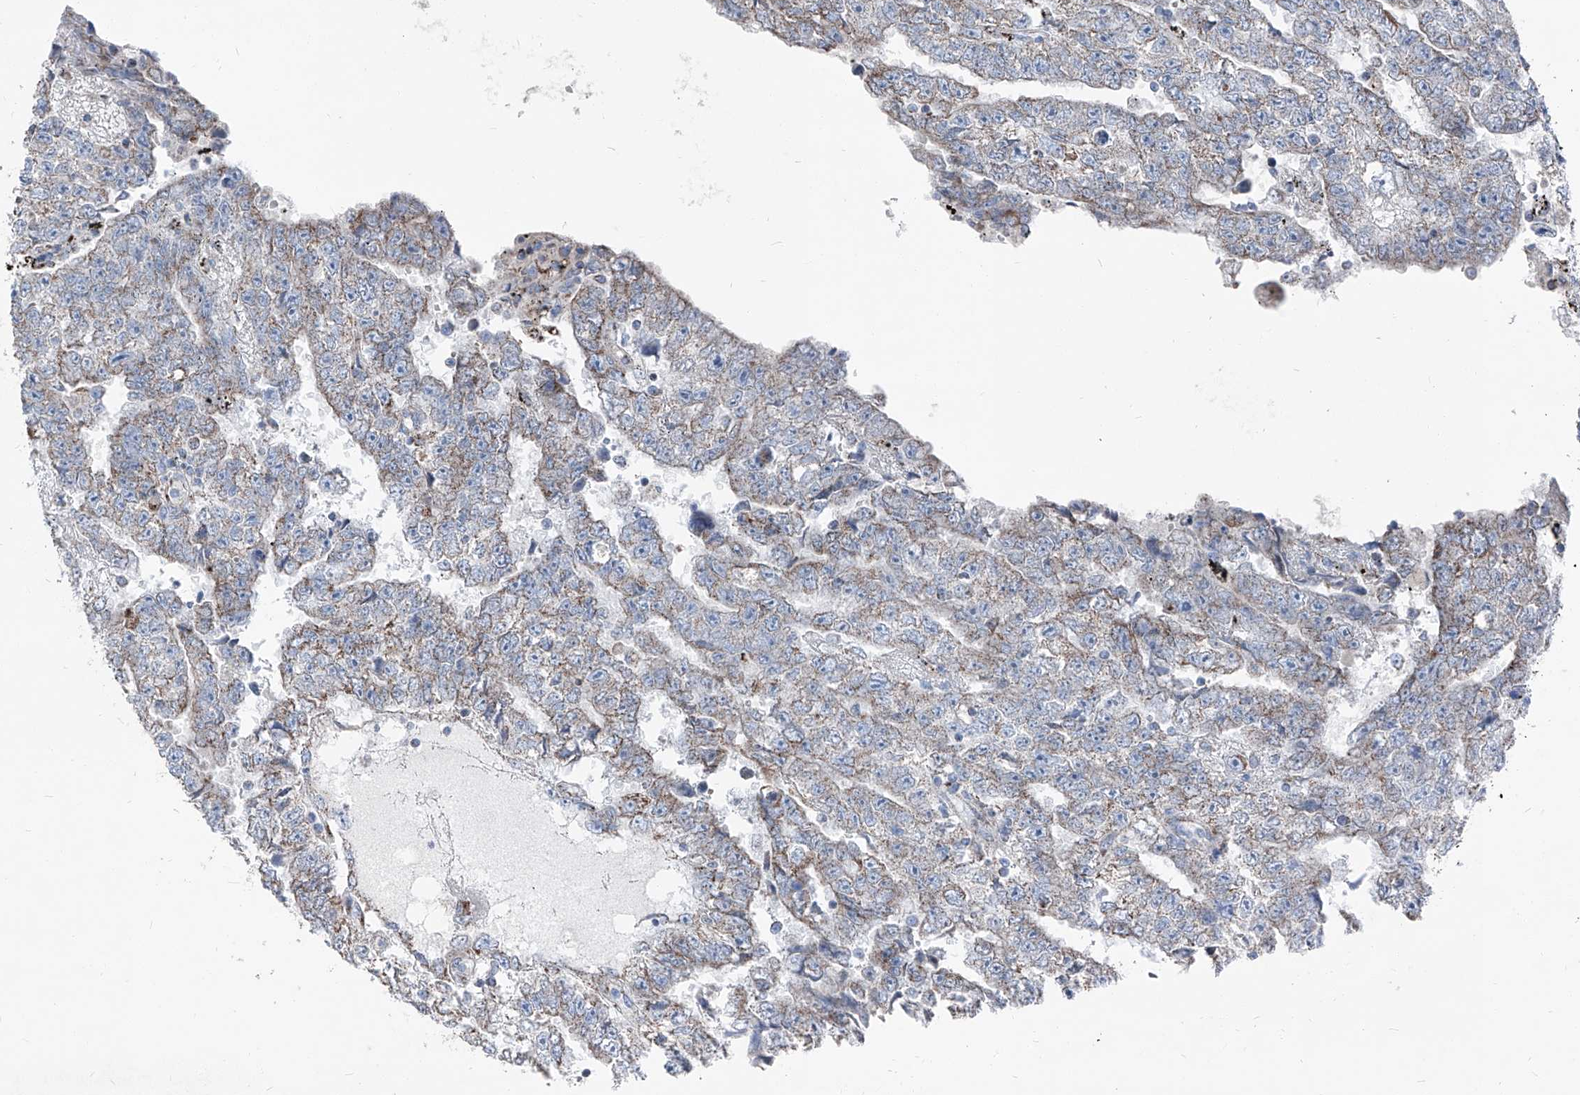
{"staining": {"intensity": "weak", "quantity": "25%-75%", "location": "cytoplasmic/membranous"}, "tissue": "testis cancer", "cell_type": "Tumor cells", "image_type": "cancer", "snomed": [{"axis": "morphology", "description": "Carcinoma, Embryonal, NOS"}, {"axis": "topography", "description": "Testis"}], "caption": "This is a photomicrograph of immunohistochemistry staining of testis embryonal carcinoma, which shows weak expression in the cytoplasmic/membranous of tumor cells.", "gene": "AGPS", "patient": {"sex": "male", "age": 25}}